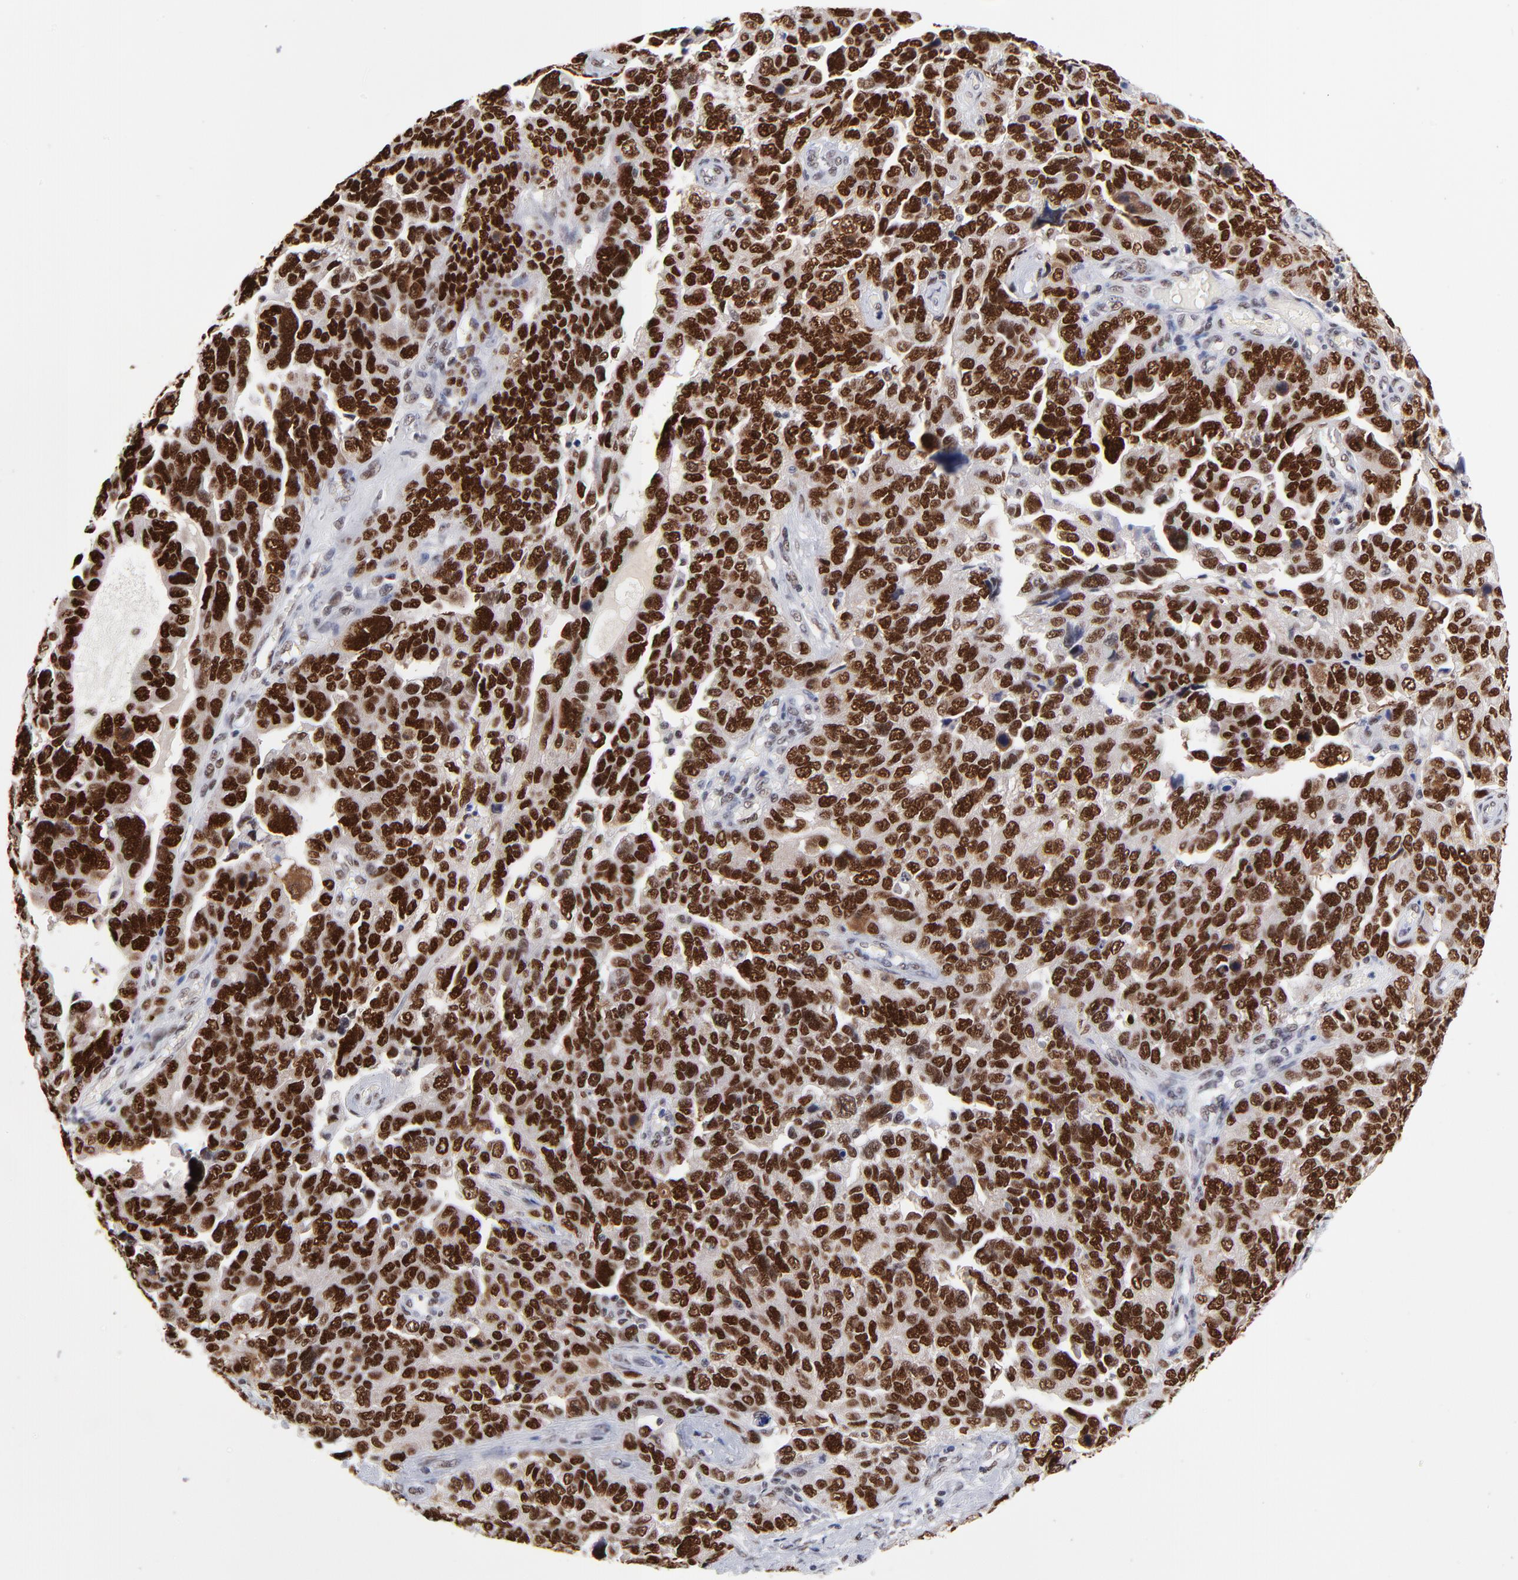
{"staining": {"intensity": "strong", "quantity": ">75%", "location": "nuclear"}, "tissue": "ovarian cancer", "cell_type": "Tumor cells", "image_type": "cancer", "snomed": [{"axis": "morphology", "description": "Cystadenocarcinoma, serous, NOS"}, {"axis": "topography", "description": "Ovary"}], "caption": "Serous cystadenocarcinoma (ovarian) stained with a brown dye shows strong nuclear positive expression in approximately >75% of tumor cells.", "gene": "ZMYM3", "patient": {"sex": "female", "age": 64}}